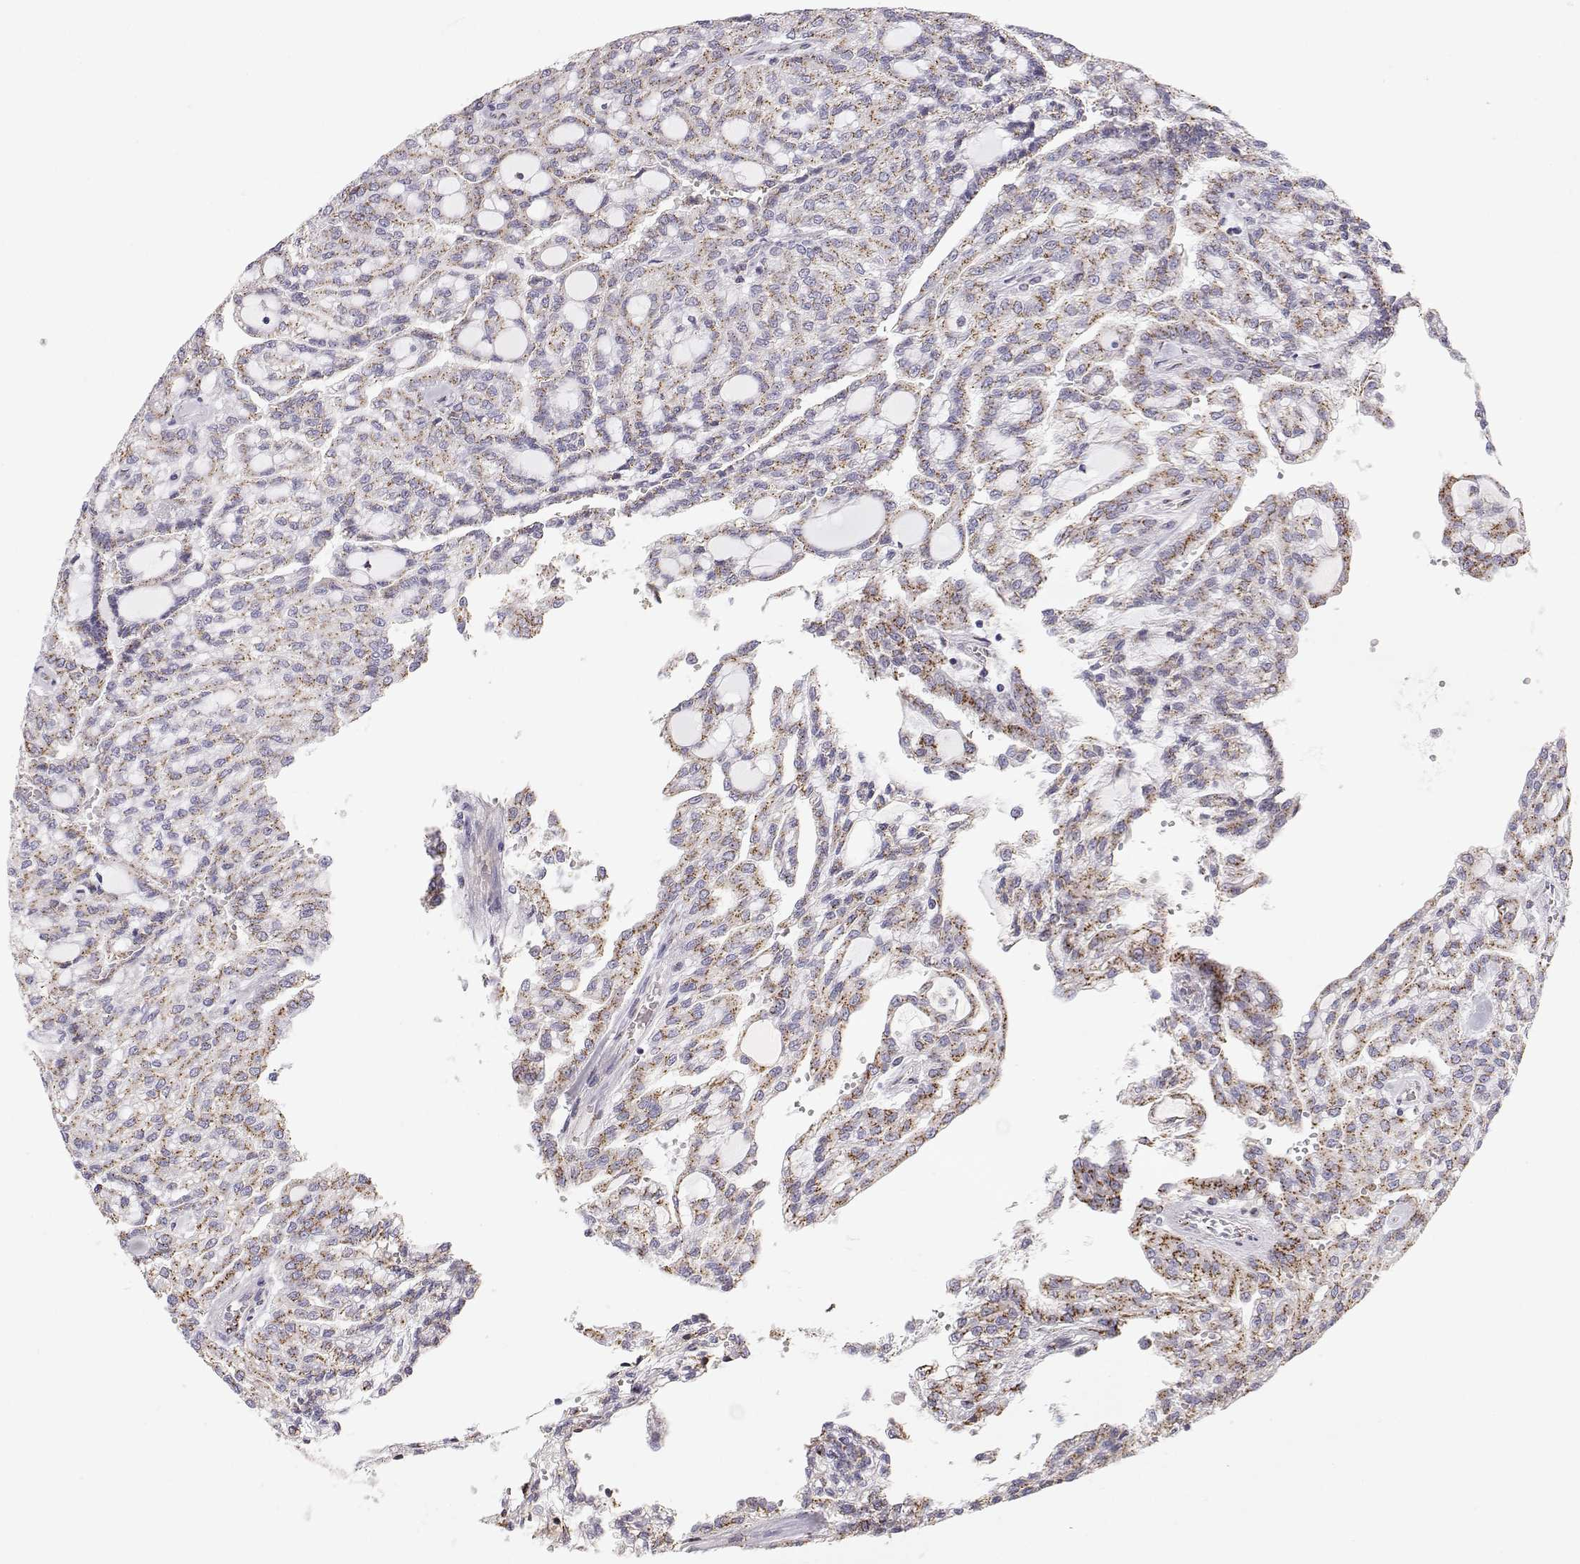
{"staining": {"intensity": "moderate", "quantity": "25%-75%", "location": "cytoplasmic/membranous"}, "tissue": "renal cancer", "cell_type": "Tumor cells", "image_type": "cancer", "snomed": [{"axis": "morphology", "description": "Adenocarcinoma, NOS"}, {"axis": "topography", "description": "Kidney"}], "caption": "Immunohistochemistry (DAB (3,3'-diaminobenzidine)) staining of renal adenocarcinoma reveals moderate cytoplasmic/membranous protein staining in approximately 25%-75% of tumor cells. The staining was performed using DAB to visualize the protein expression in brown, while the nuclei were stained in blue with hematoxylin (Magnification: 20x).", "gene": "STARD13", "patient": {"sex": "male", "age": 63}}